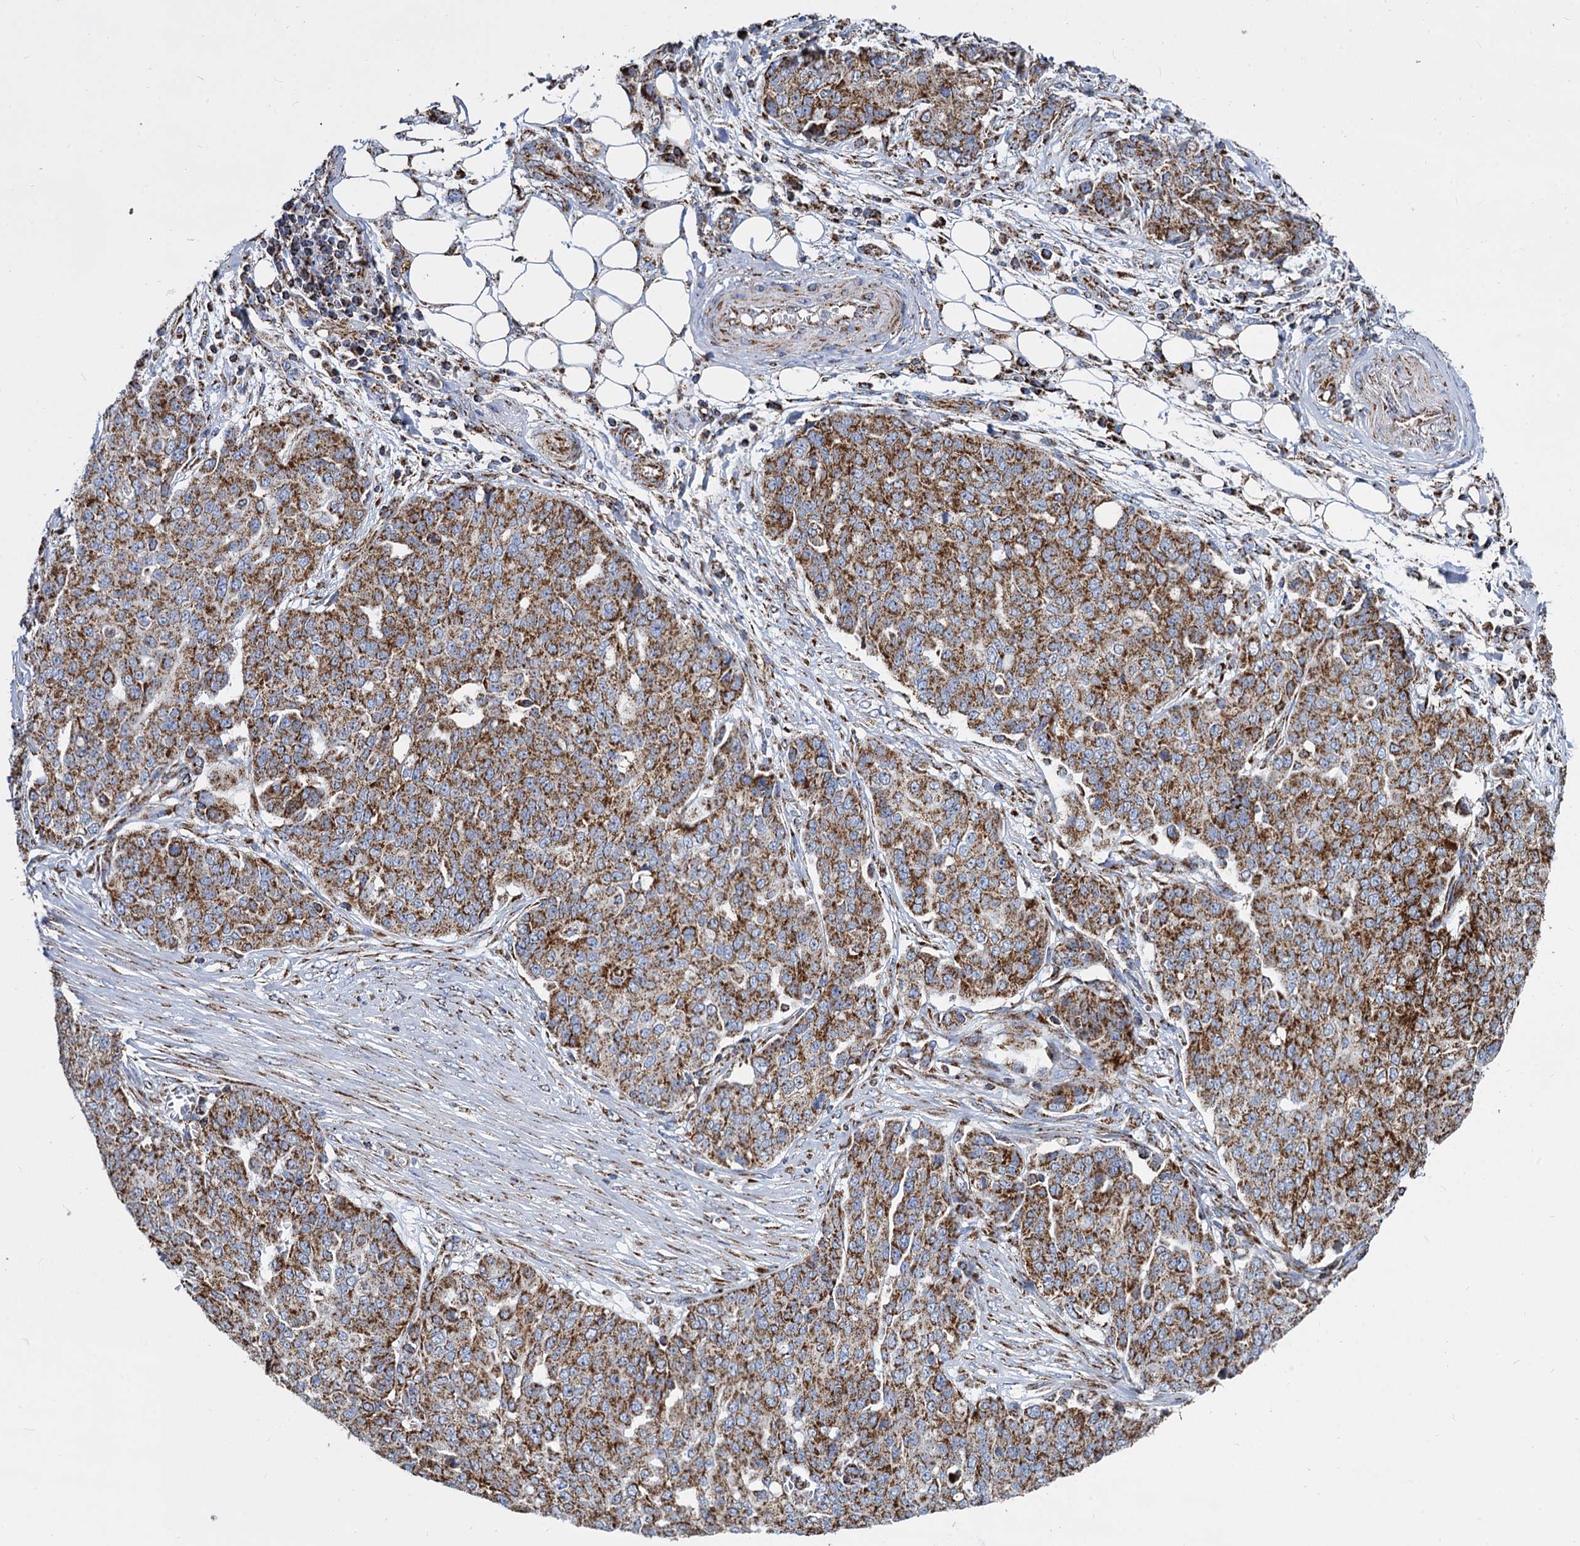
{"staining": {"intensity": "strong", "quantity": ">75%", "location": "cytoplasmic/membranous"}, "tissue": "ovarian cancer", "cell_type": "Tumor cells", "image_type": "cancer", "snomed": [{"axis": "morphology", "description": "Cystadenocarcinoma, serous, NOS"}, {"axis": "topography", "description": "Soft tissue"}, {"axis": "topography", "description": "Ovary"}], "caption": "The image shows a brown stain indicating the presence of a protein in the cytoplasmic/membranous of tumor cells in ovarian cancer (serous cystadenocarcinoma).", "gene": "TIMM10", "patient": {"sex": "female", "age": 57}}